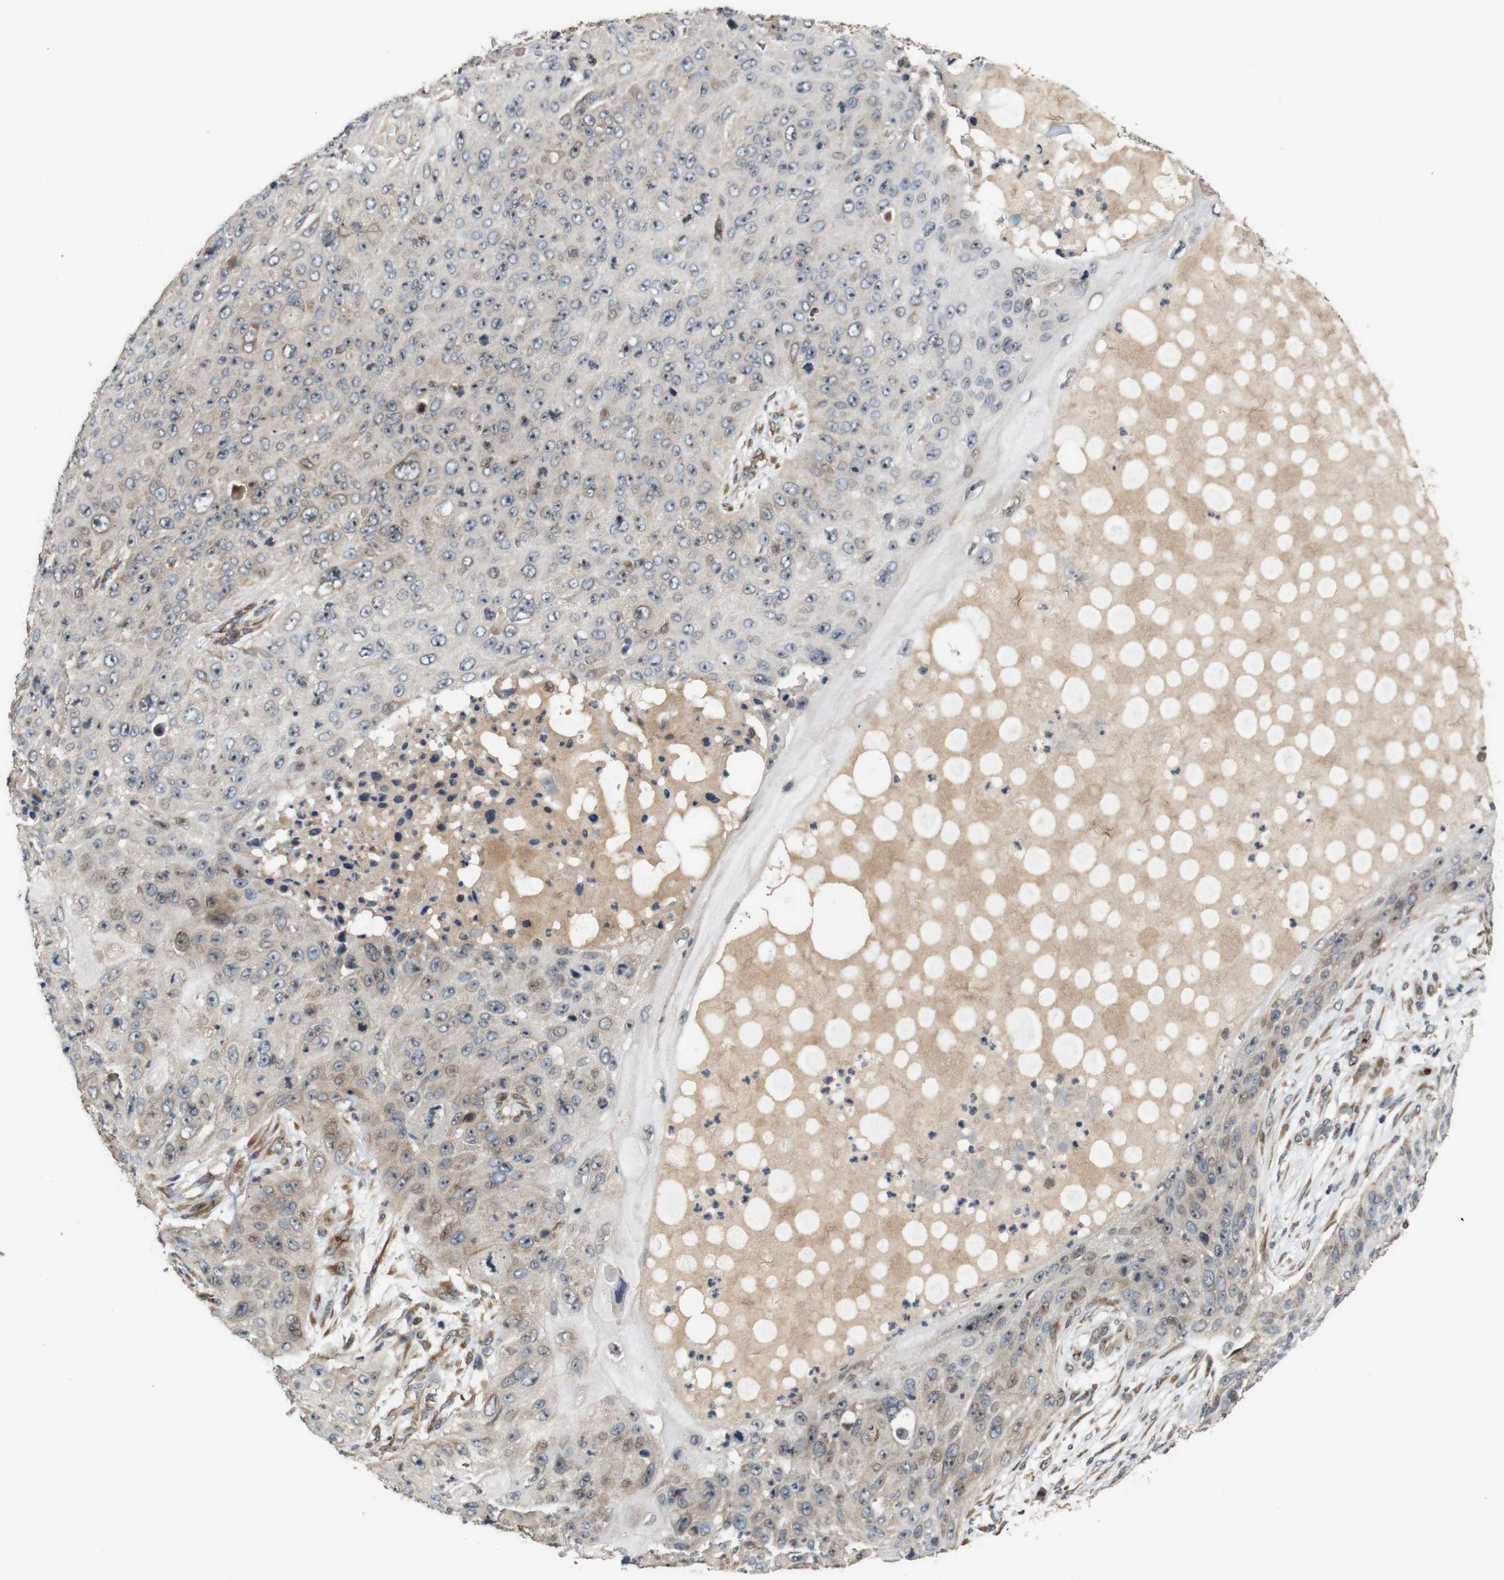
{"staining": {"intensity": "negative", "quantity": "none", "location": "none"}, "tissue": "skin cancer", "cell_type": "Tumor cells", "image_type": "cancer", "snomed": [{"axis": "morphology", "description": "Squamous cell carcinoma, NOS"}, {"axis": "topography", "description": "Skin"}], "caption": "An immunohistochemistry (IHC) photomicrograph of squamous cell carcinoma (skin) is shown. There is no staining in tumor cells of squamous cell carcinoma (skin).", "gene": "EFCAB14", "patient": {"sex": "female", "age": 80}}